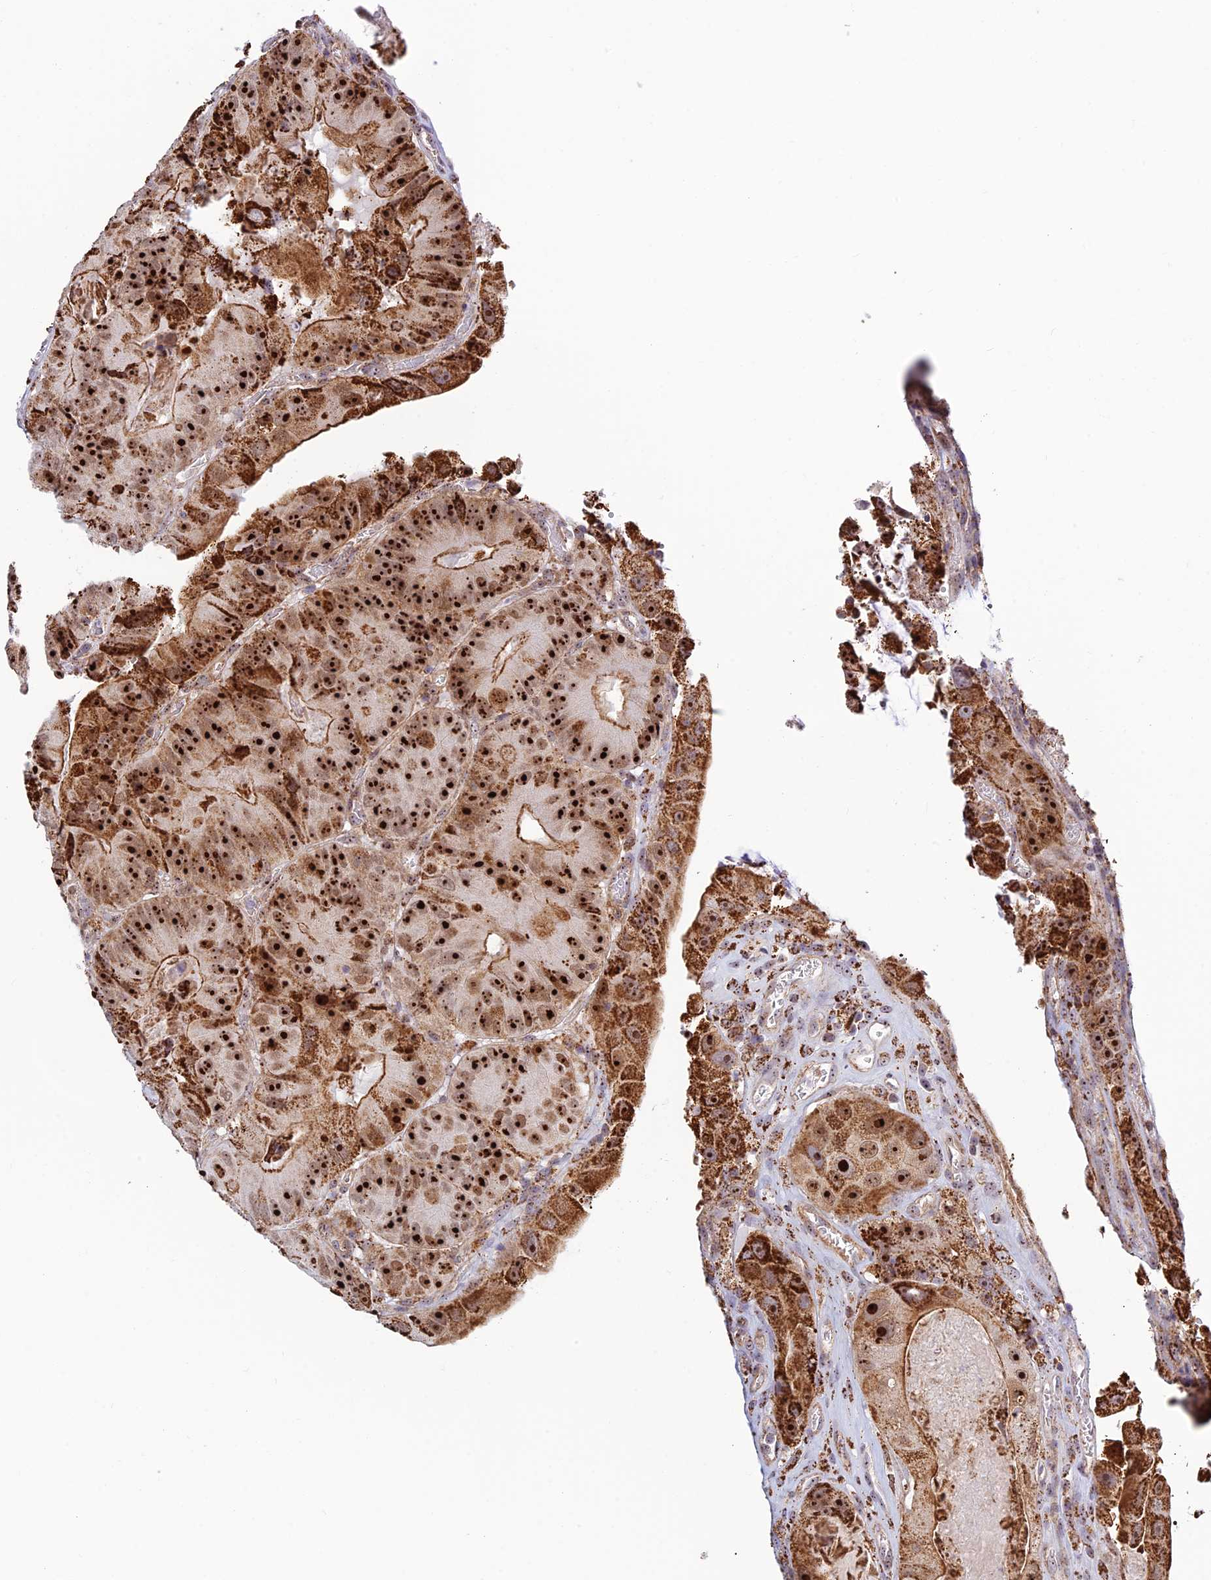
{"staining": {"intensity": "strong", "quantity": ">75%", "location": "cytoplasmic/membranous,nuclear"}, "tissue": "colorectal cancer", "cell_type": "Tumor cells", "image_type": "cancer", "snomed": [{"axis": "morphology", "description": "Adenocarcinoma, NOS"}, {"axis": "topography", "description": "Colon"}], "caption": "IHC micrograph of neoplastic tissue: human colorectal cancer stained using immunohistochemistry (IHC) exhibits high levels of strong protein expression localized specifically in the cytoplasmic/membranous and nuclear of tumor cells, appearing as a cytoplasmic/membranous and nuclear brown color.", "gene": "POLR1G", "patient": {"sex": "female", "age": 86}}